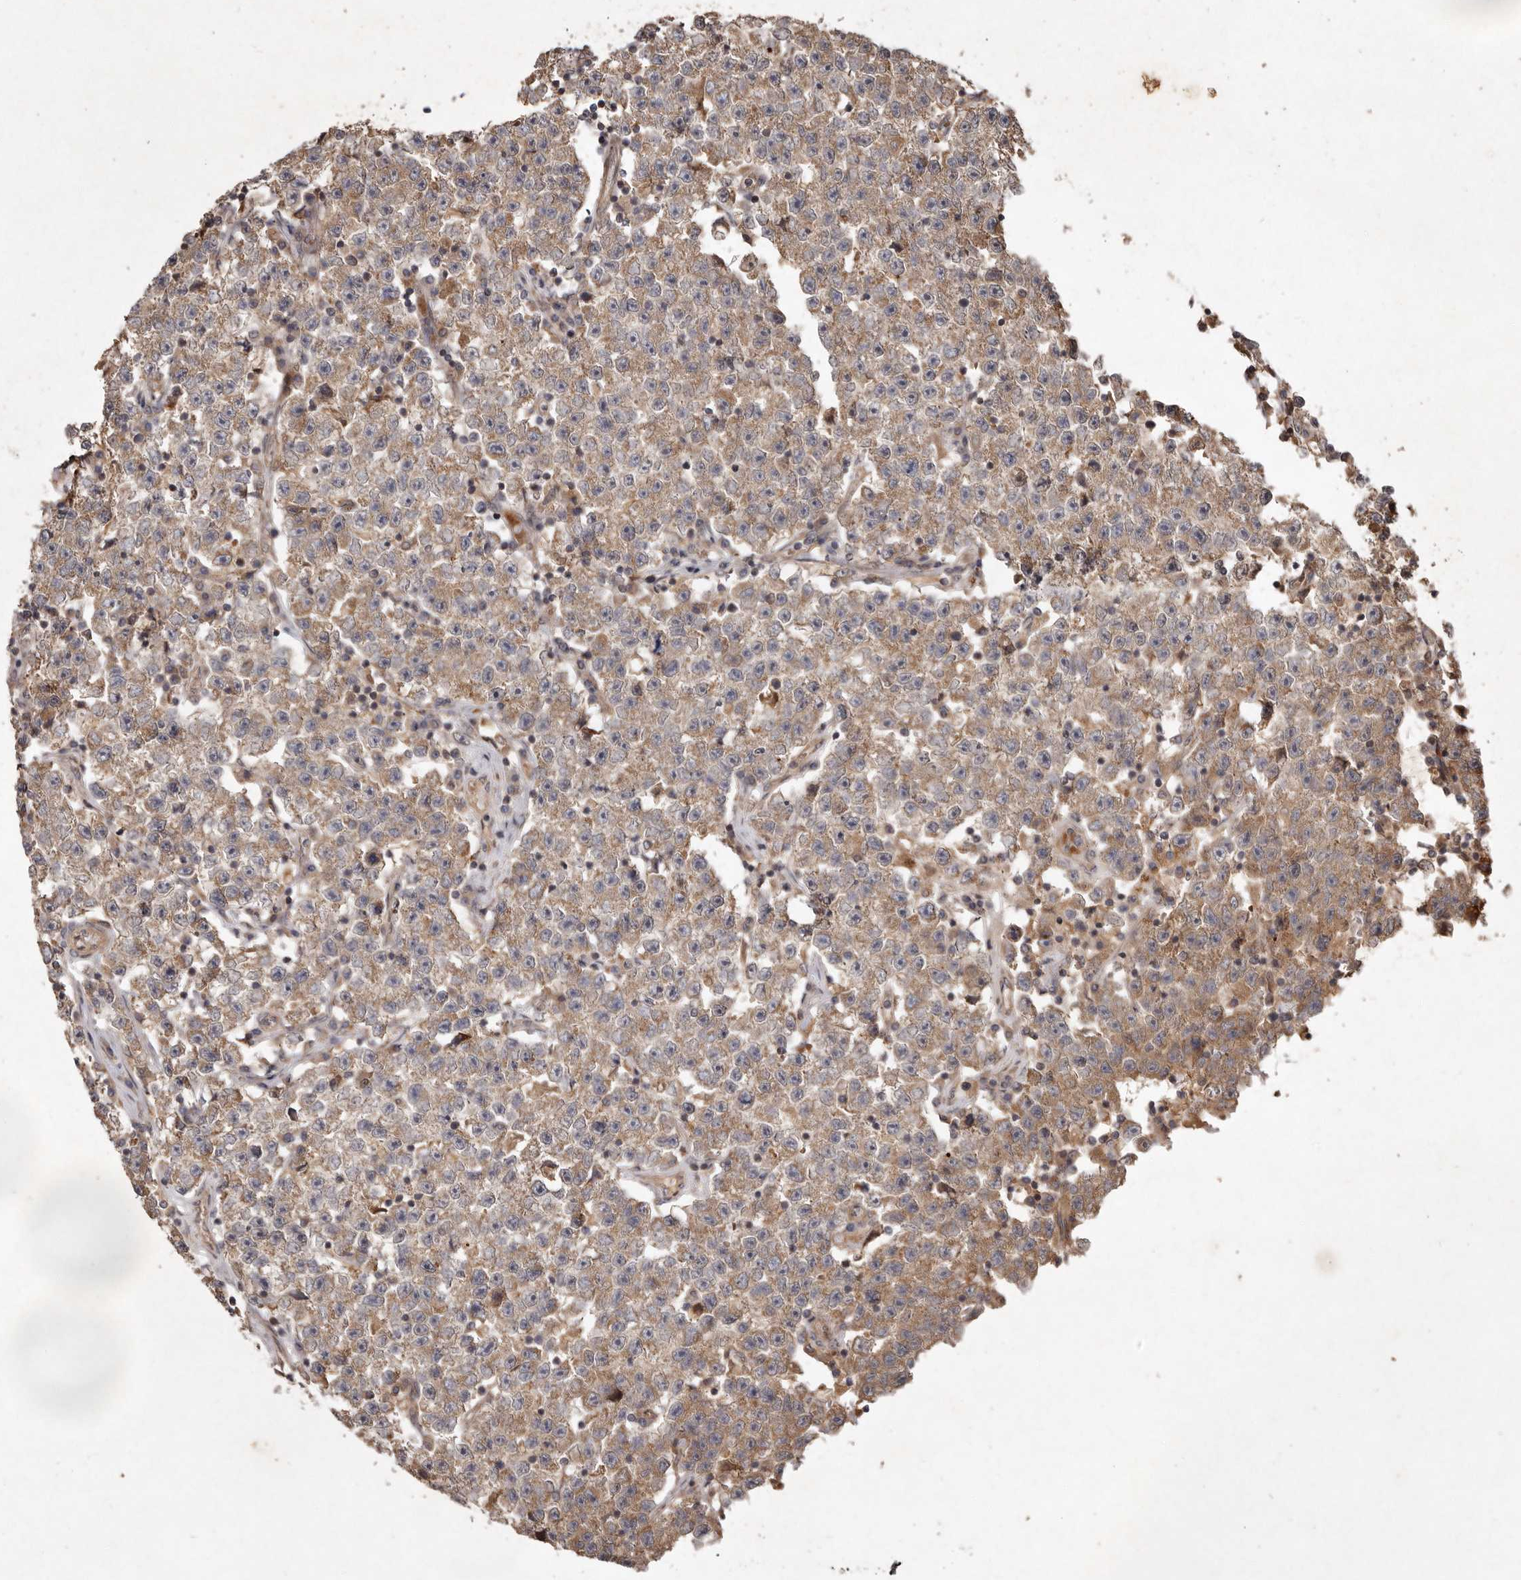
{"staining": {"intensity": "weak", "quantity": ">75%", "location": "cytoplasmic/membranous"}, "tissue": "testis cancer", "cell_type": "Tumor cells", "image_type": "cancer", "snomed": [{"axis": "morphology", "description": "Seminoma, NOS"}, {"axis": "topography", "description": "Testis"}], "caption": "Protein staining shows weak cytoplasmic/membranous positivity in about >75% of tumor cells in seminoma (testis). The protein of interest is shown in brown color, while the nuclei are stained blue.", "gene": "SEMA3A", "patient": {"sex": "male", "age": 22}}